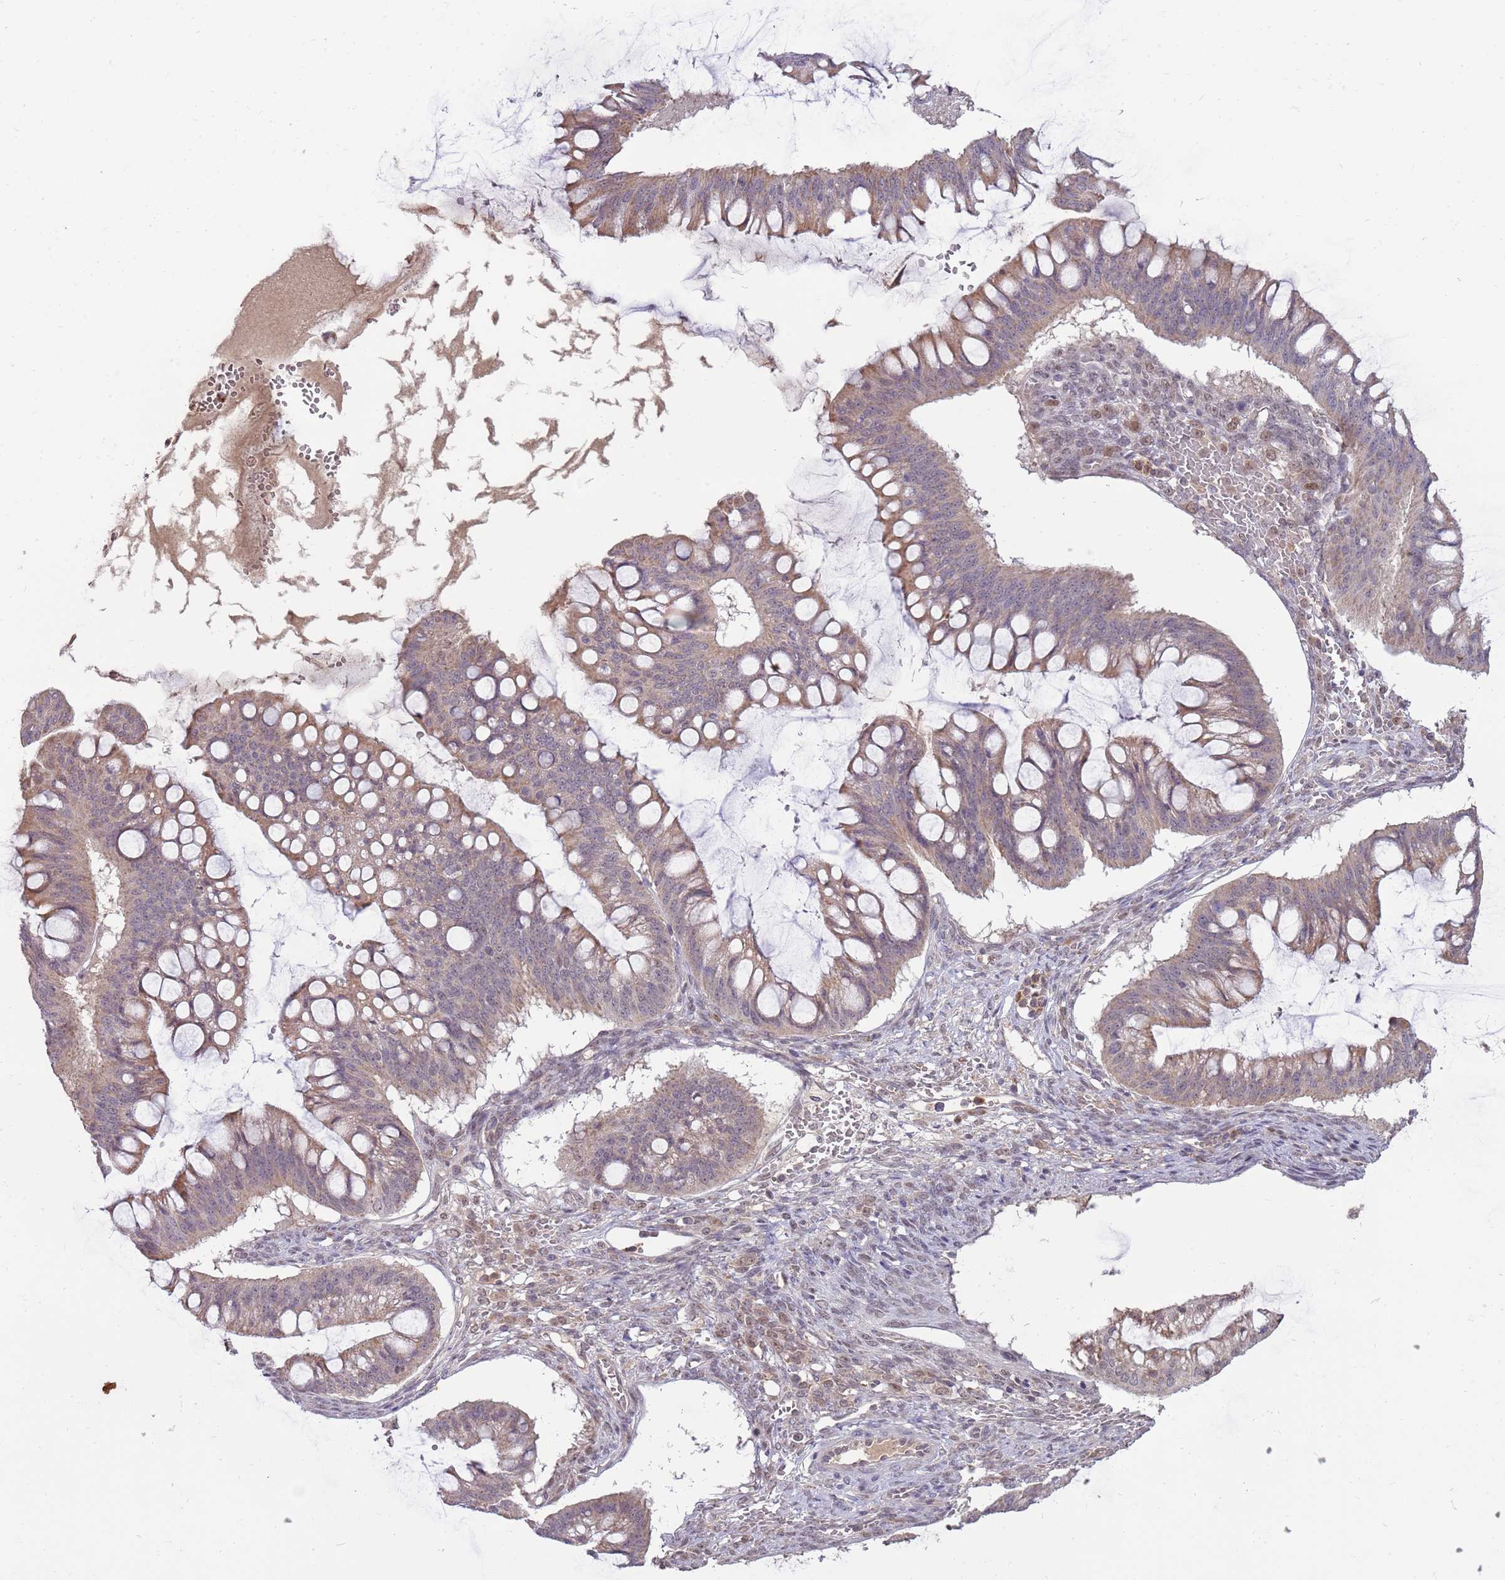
{"staining": {"intensity": "moderate", "quantity": "25%-75%", "location": "cytoplasmic/membranous"}, "tissue": "ovarian cancer", "cell_type": "Tumor cells", "image_type": "cancer", "snomed": [{"axis": "morphology", "description": "Cystadenocarcinoma, mucinous, NOS"}, {"axis": "topography", "description": "Ovary"}], "caption": "Ovarian cancer (mucinous cystadenocarcinoma) tissue demonstrates moderate cytoplasmic/membranous positivity in about 25%-75% of tumor cells, visualized by immunohistochemistry.", "gene": "NBPF6", "patient": {"sex": "female", "age": 73}}